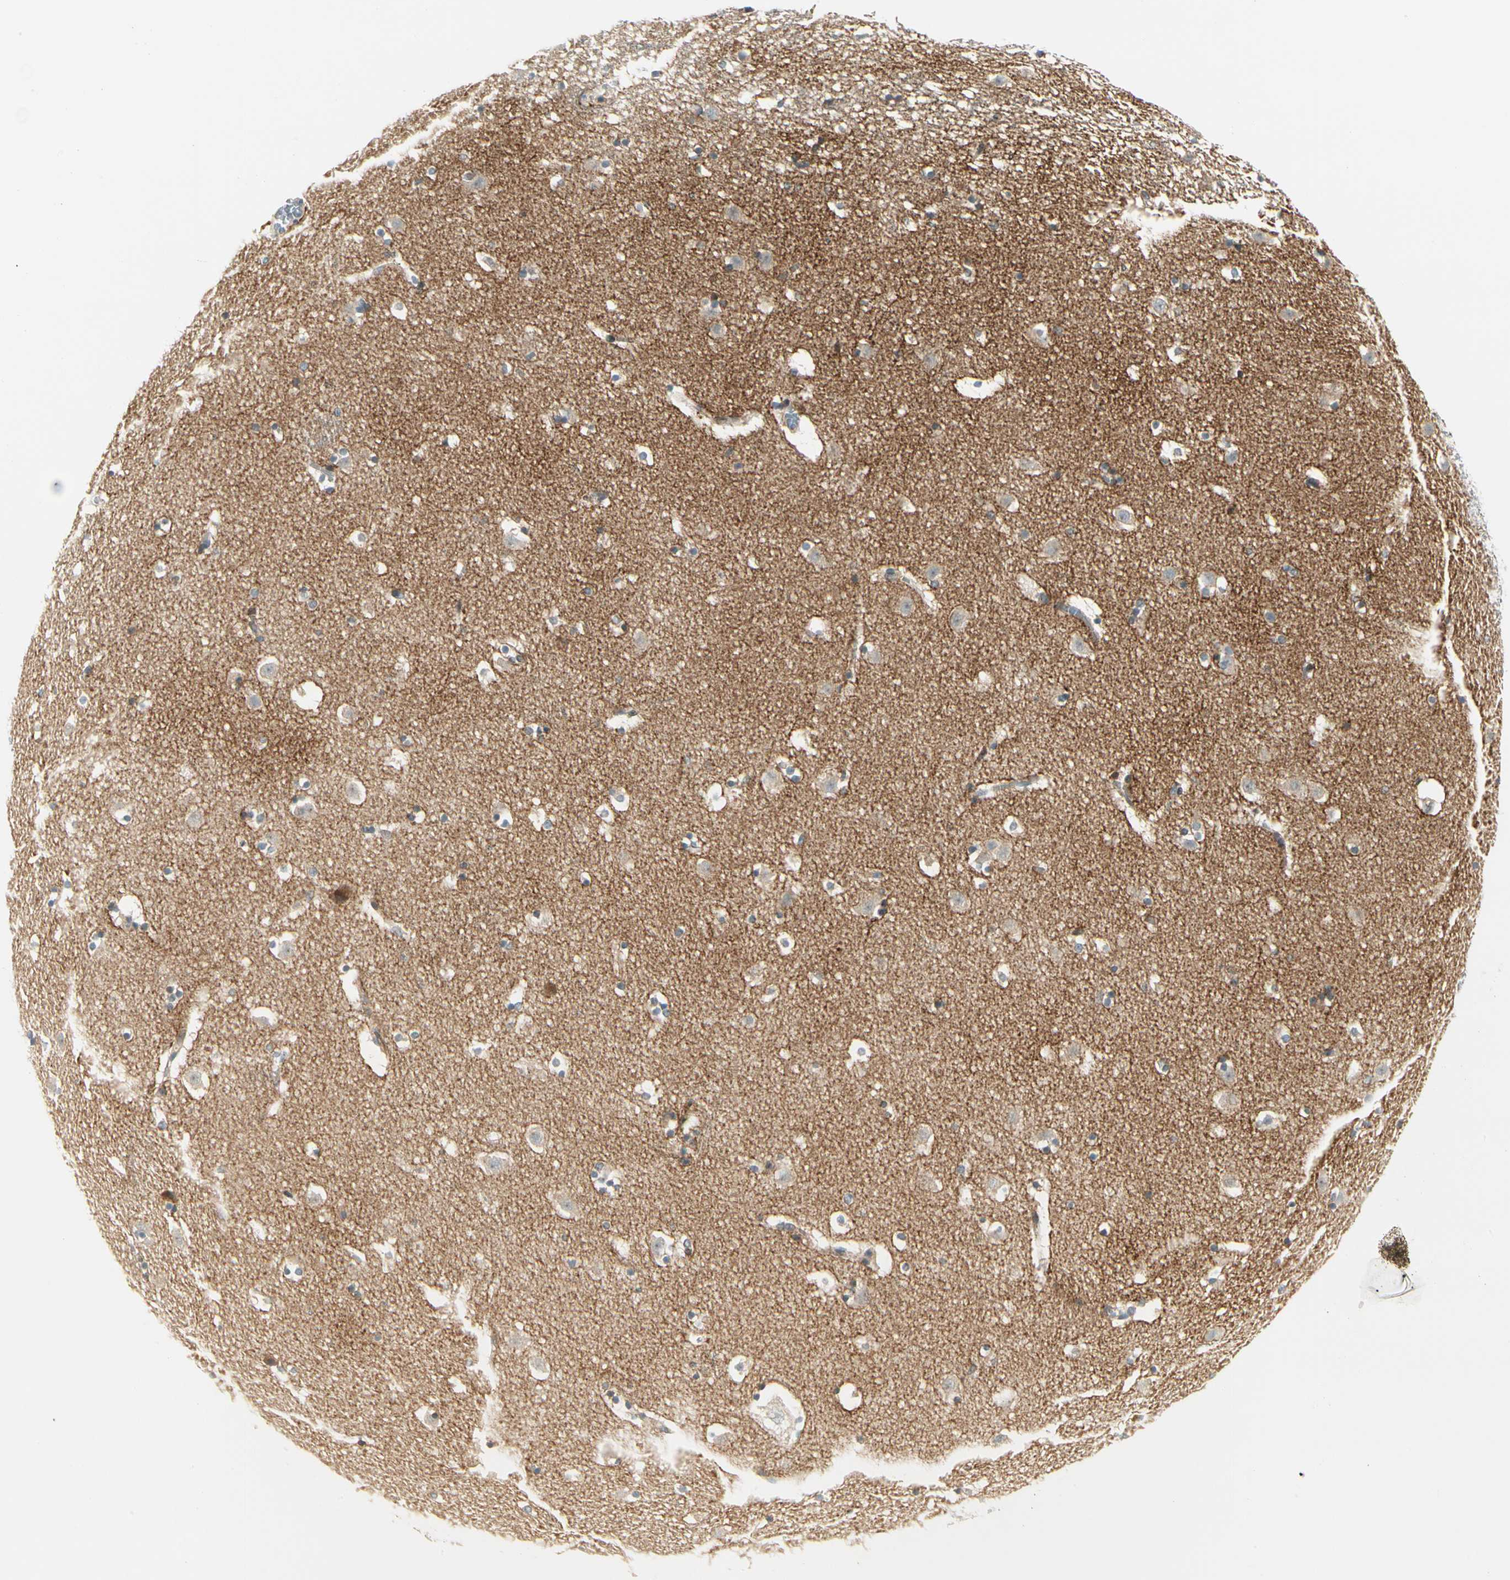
{"staining": {"intensity": "weak", "quantity": ">75%", "location": "cytoplasmic/membranous"}, "tissue": "caudate", "cell_type": "Glial cells", "image_type": "normal", "snomed": [{"axis": "morphology", "description": "Normal tissue, NOS"}, {"axis": "topography", "description": "Lateral ventricle wall"}], "caption": "Protein expression by immunohistochemistry (IHC) shows weak cytoplasmic/membranous expression in approximately >75% of glial cells in unremarkable caudate.", "gene": "MANSC1", "patient": {"sex": "male", "age": 45}}